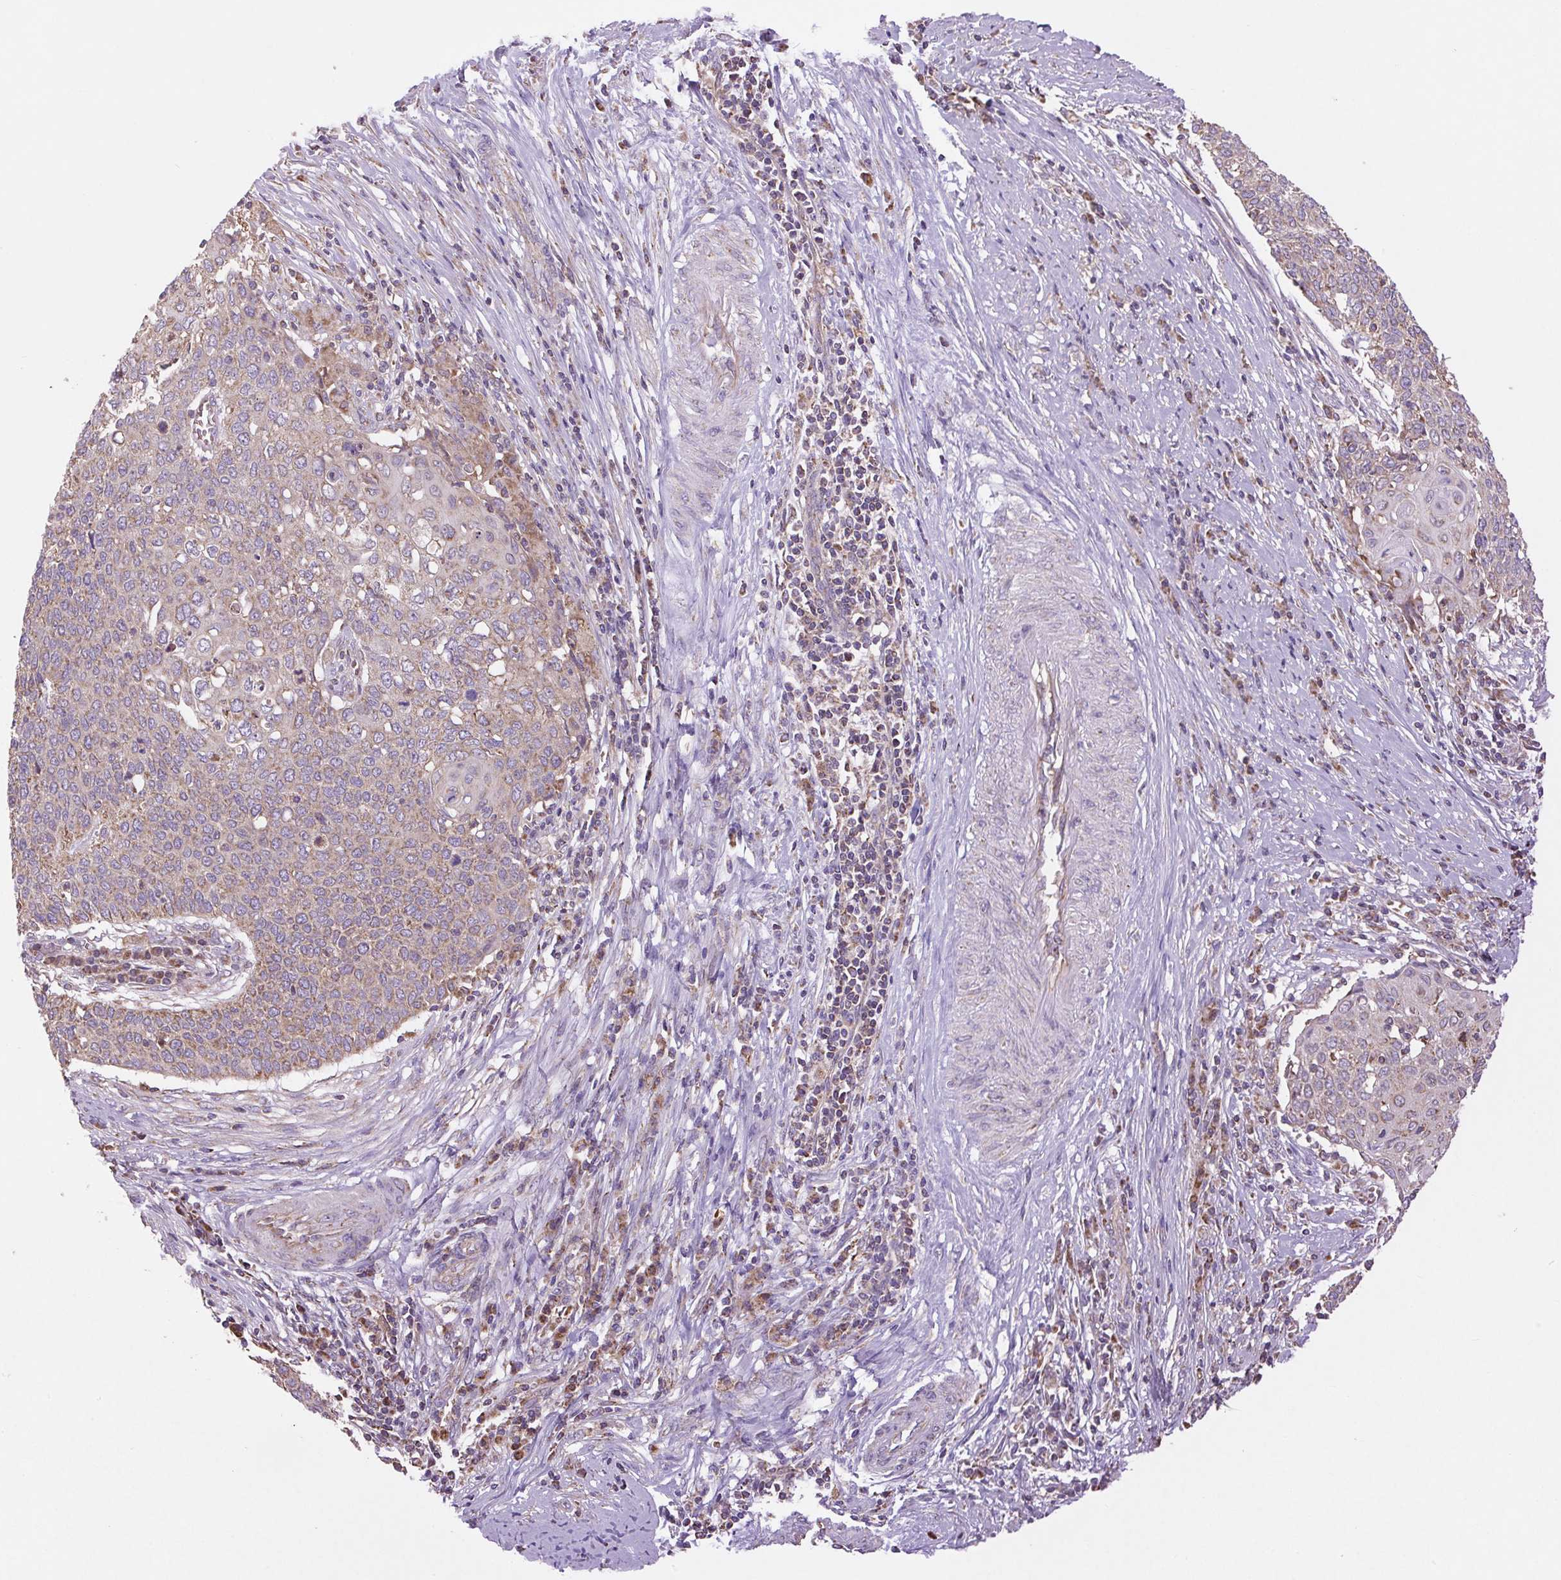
{"staining": {"intensity": "weak", "quantity": ">75%", "location": "cytoplasmic/membranous"}, "tissue": "cervical cancer", "cell_type": "Tumor cells", "image_type": "cancer", "snomed": [{"axis": "morphology", "description": "Squamous cell carcinoma, NOS"}, {"axis": "topography", "description": "Cervix"}], "caption": "This photomicrograph reveals IHC staining of human squamous cell carcinoma (cervical), with low weak cytoplasmic/membranous positivity in approximately >75% of tumor cells.", "gene": "PLCG1", "patient": {"sex": "female", "age": 39}}